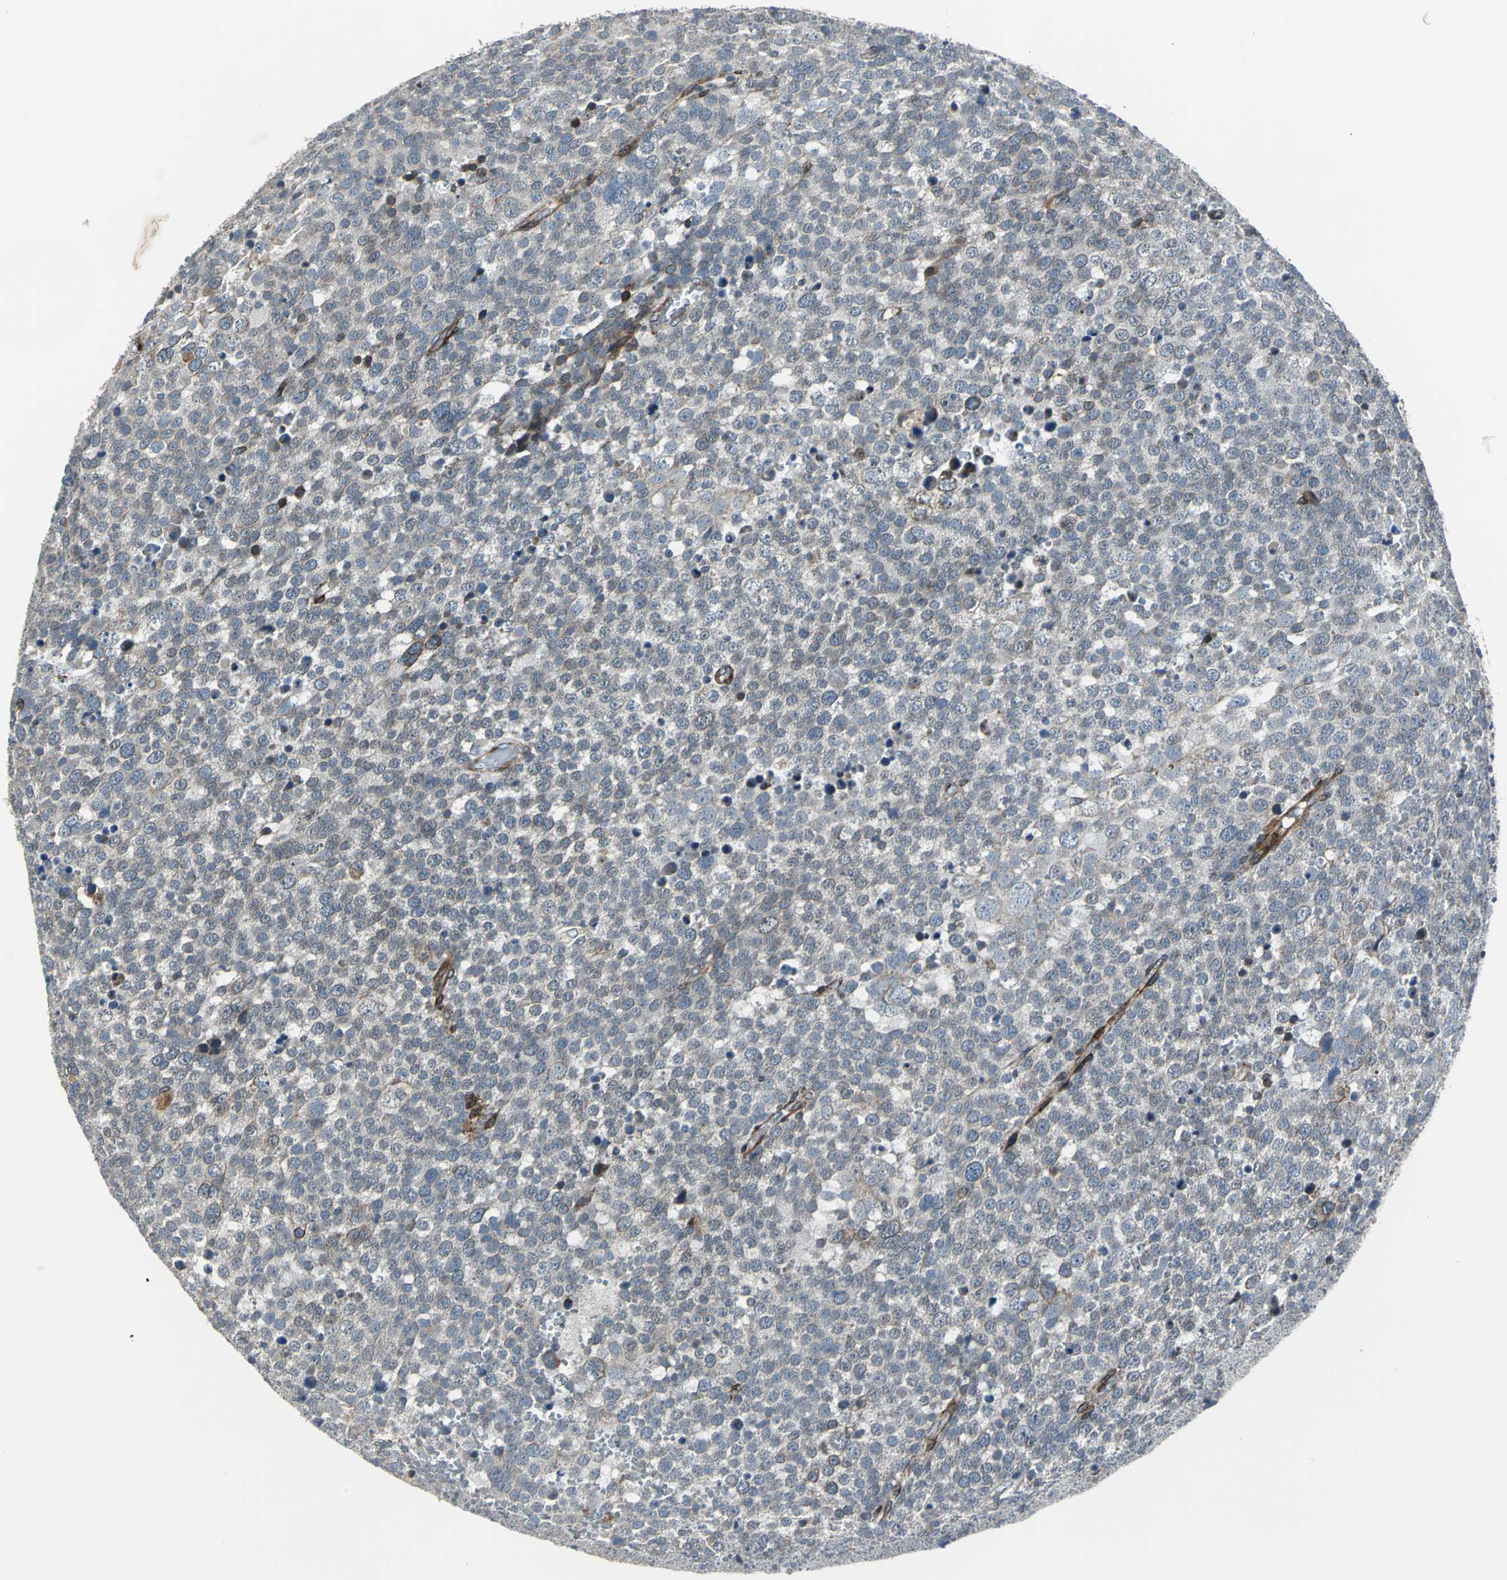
{"staining": {"intensity": "weak", "quantity": "<25%", "location": "cytoplasmic/membranous"}, "tissue": "testis cancer", "cell_type": "Tumor cells", "image_type": "cancer", "snomed": [{"axis": "morphology", "description": "Seminoma, NOS"}, {"axis": "topography", "description": "Testis"}], "caption": "IHC micrograph of testis seminoma stained for a protein (brown), which exhibits no expression in tumor cells.", "gene": "HTATIP2", "patient": {"sex": "male", "age": 71}}